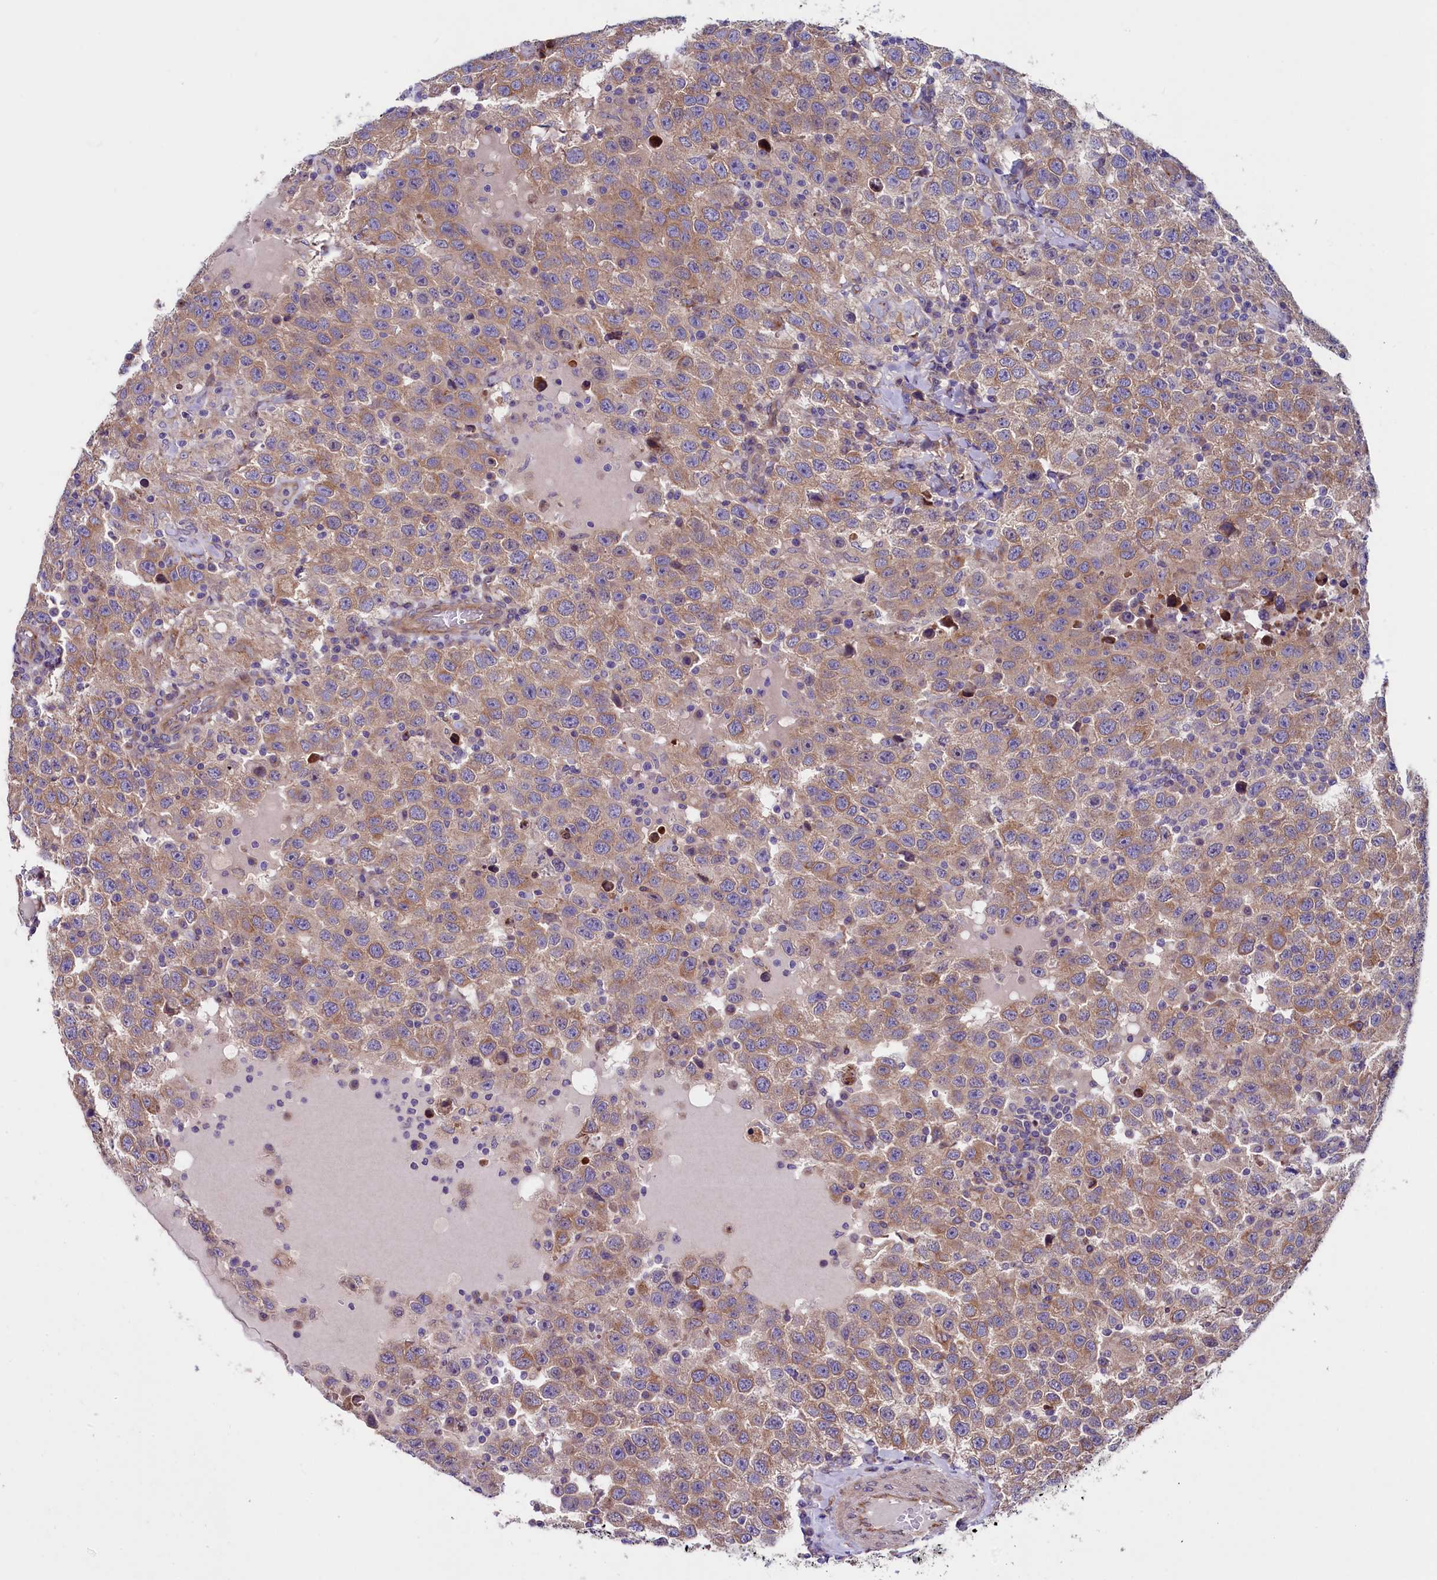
{"staining": {"intensity": "moderate", "quantity": ">75%", "location": "cytoplasmic/membranous"}, "tissue": "testis cancer", "cell_type": "Tumor cells", "image_type": "cancer", "snomed": [{"axis": "morphology", "description": "Seminoma, NOS"}, {"axis": "topography", "description": "Testis"}], "caption": "Human seminoma (testis) stained with a brown dye demonstrates moderate cytoplasmic/membranous positive staining in about >75% of tumor cells.", "gene": "GPR108", "patient": {"sex": "male", "age": 41}}